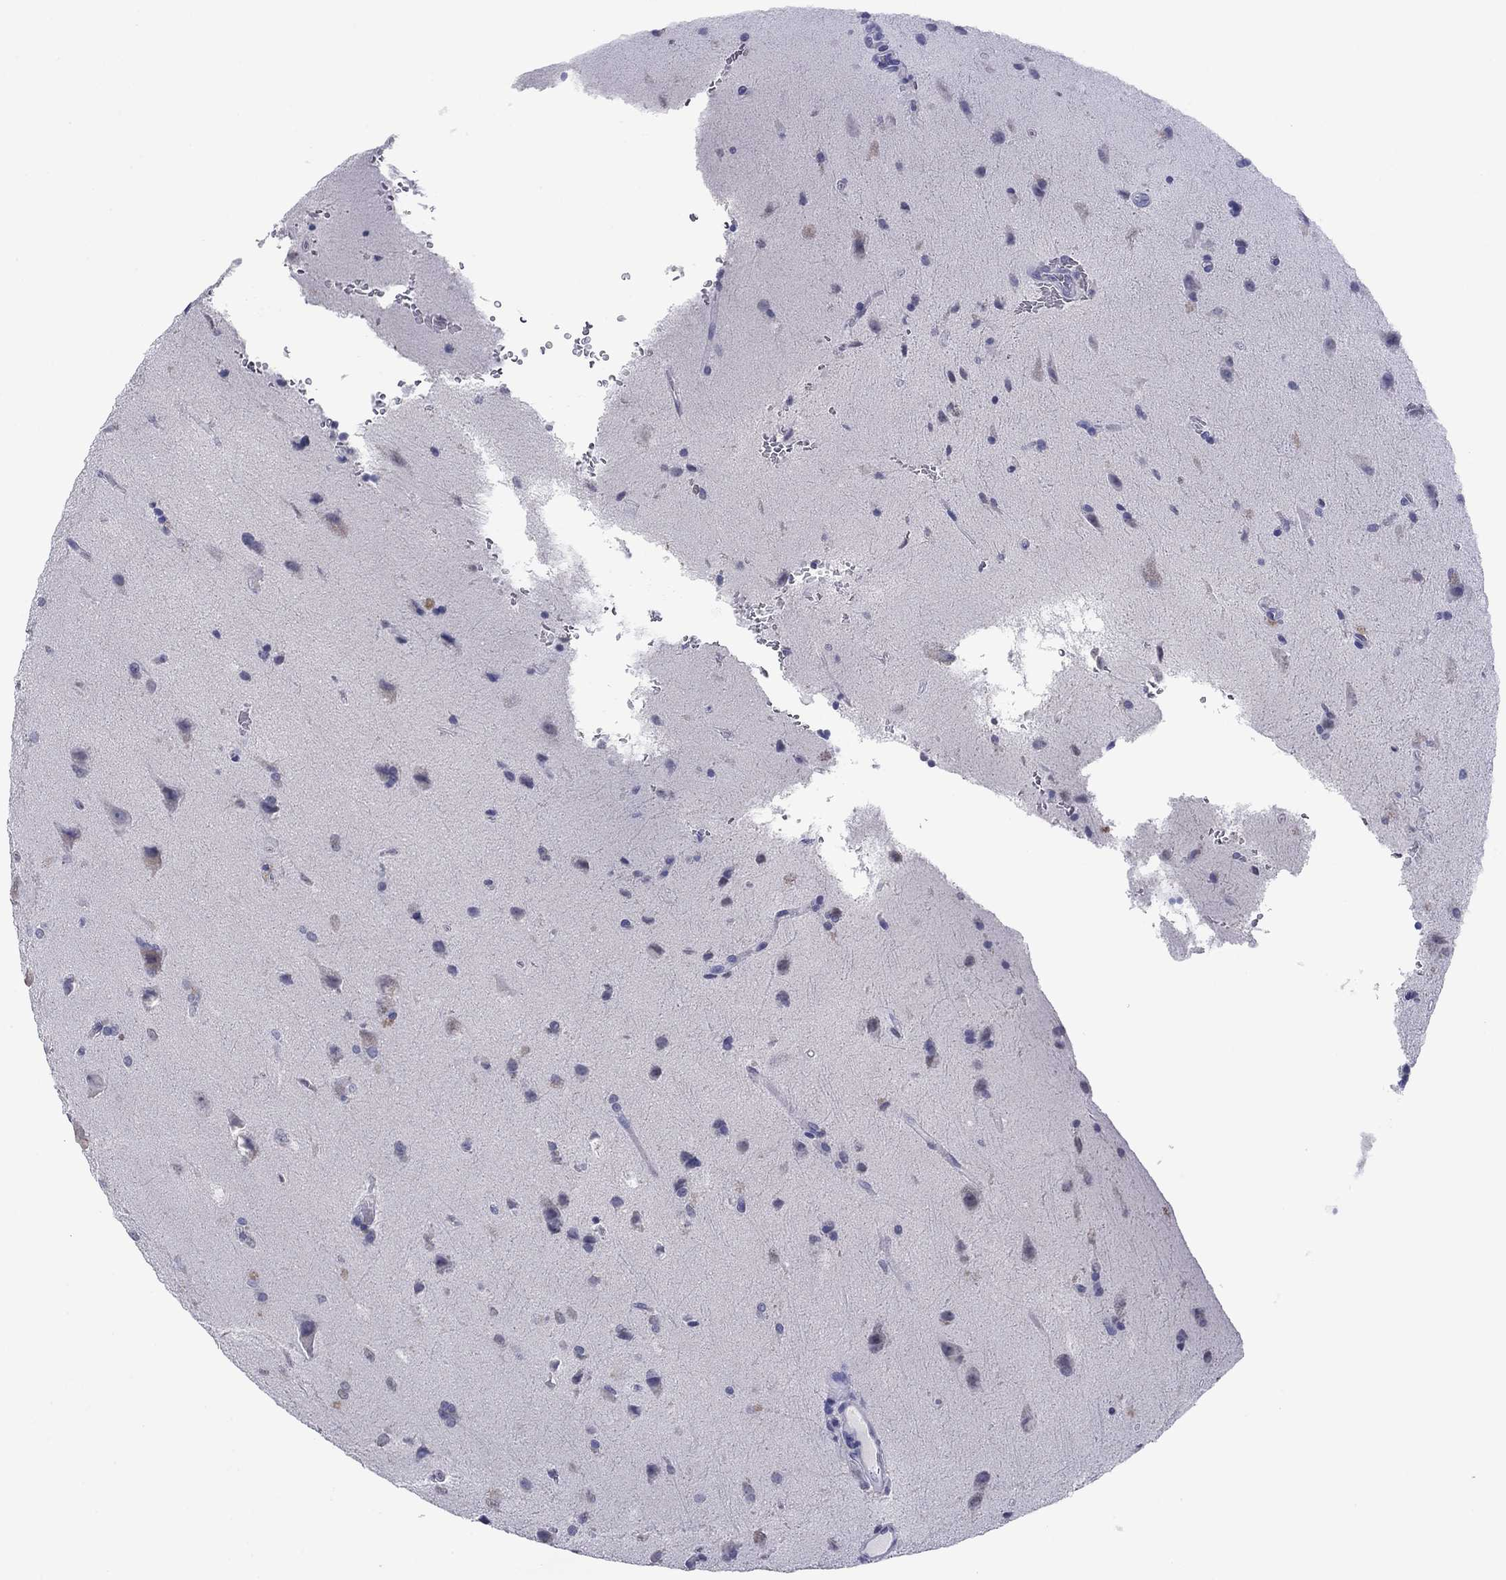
{"staining": {"intensity": "negative", "quantity": "none", "location": "none"}, "tissue": "glioma", "cell_type": "Tumor cells", "image_type": "cancer", "snomed": [{"axis": "morphology", "description": "Glioma, malignant, Low grade"}, {"axis": "topography", "description": "Brain"}], "caption": "A high-resolution photomicrograph shows immunohistochemistry staining of malignant low-grade glioma, which exhibits no significant staining in tumor cells.", "gene": "HAO1", "patient": {"sex": "male", "age": 58}}